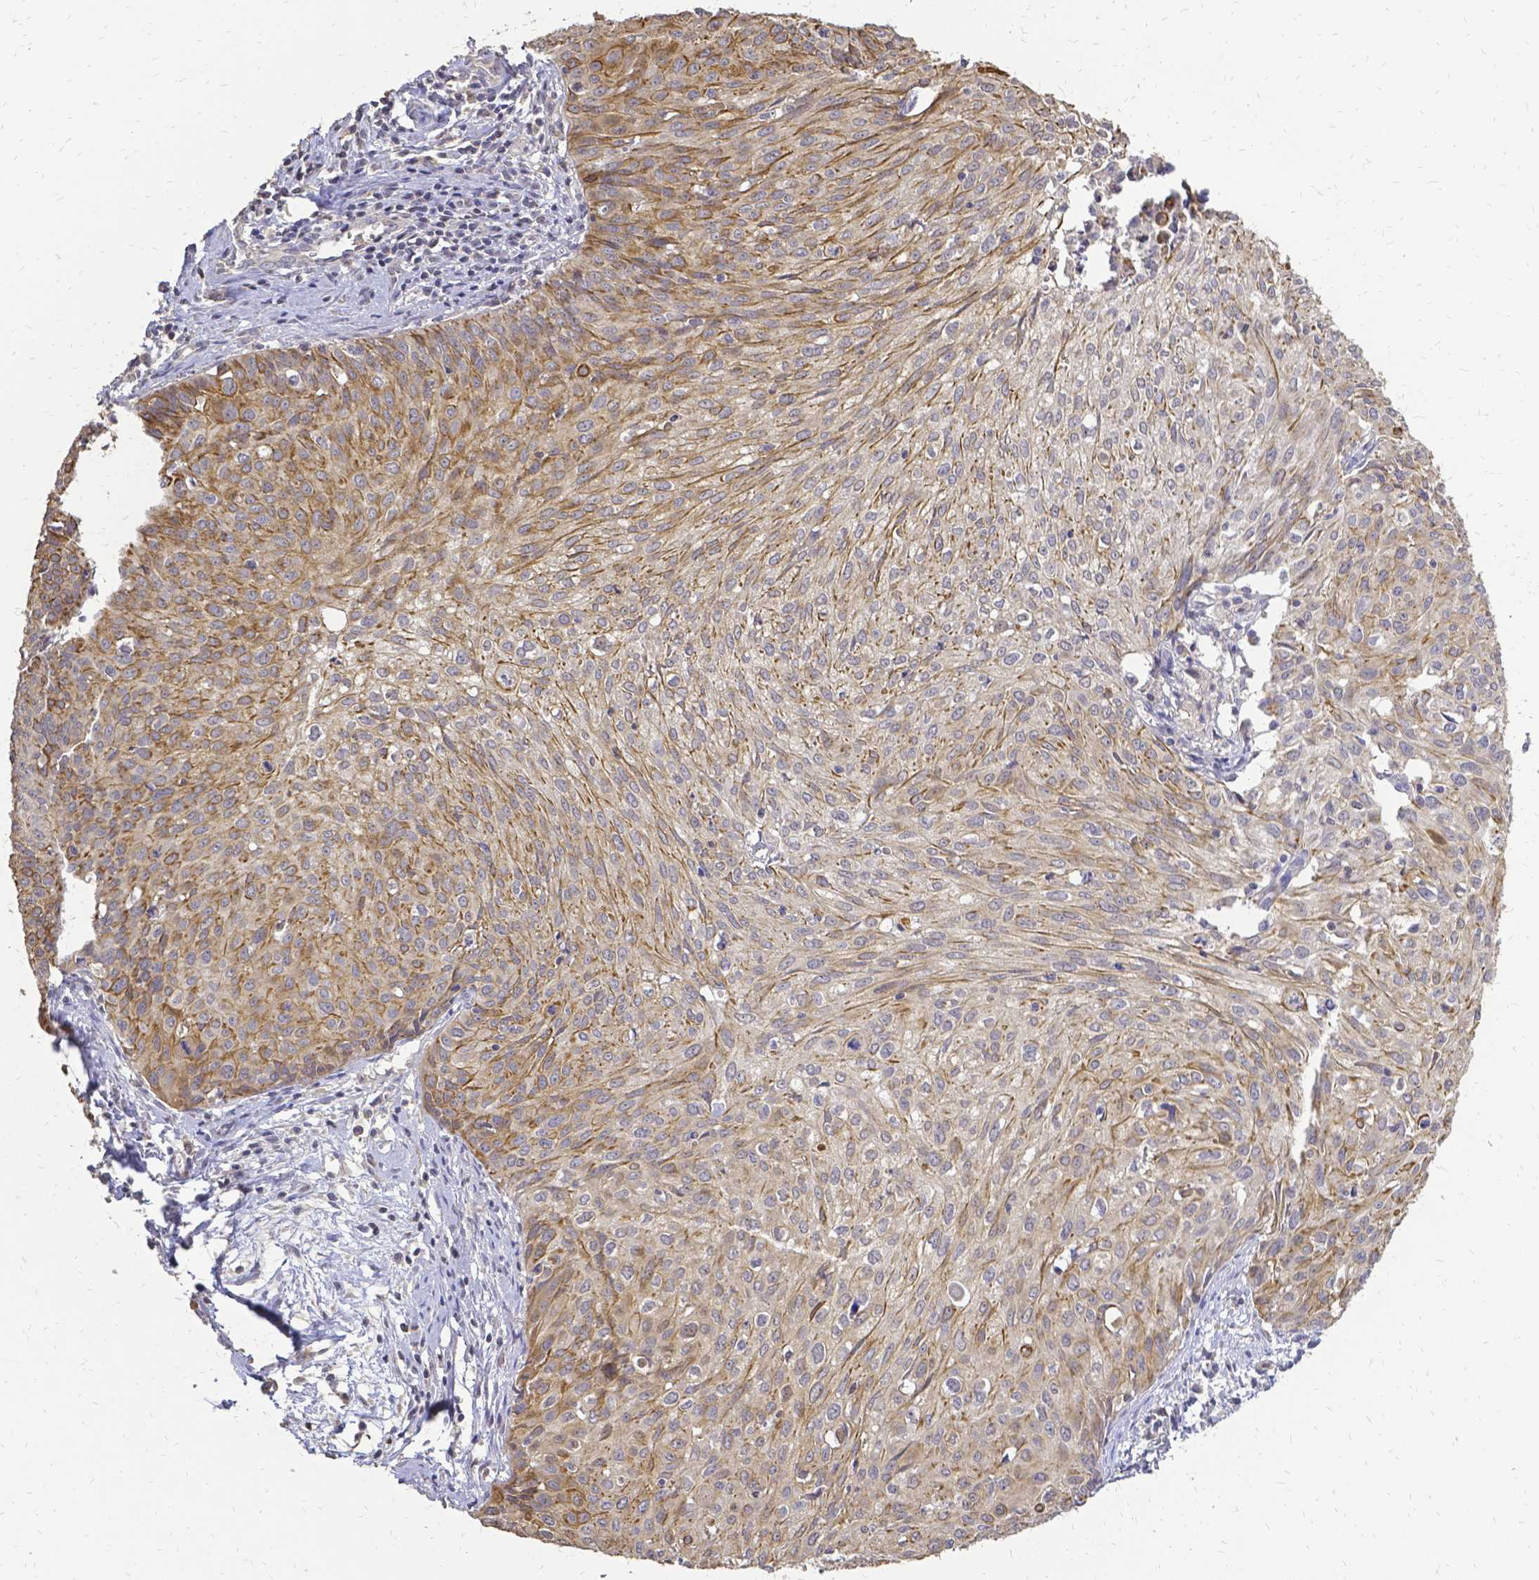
{"staining": {"intensity": "moderate", "quantity": ">75%", "location": "cytoplasmic/membranous"}, "tissue": "cervical cancer", "cell_type": "Tumor cells", "image_type": "cancer", "snomed": [{"axis": "morphology", "description": "Squamous cell carcinoma, NOS"}, {"axis": "topography", "description": "Cervix"}], "caption": "Immunohistochemical staining of cervical squamous cell carcinoma exhibits medium levels of moderate cytoplasmic/membranous protein positivity in about >75% of tumor cells. (brown staining indicates protein expression, while blue staining denotes nuclei).", "gene": "CIB1", "patient": {"sex": "female", "age": 50}}